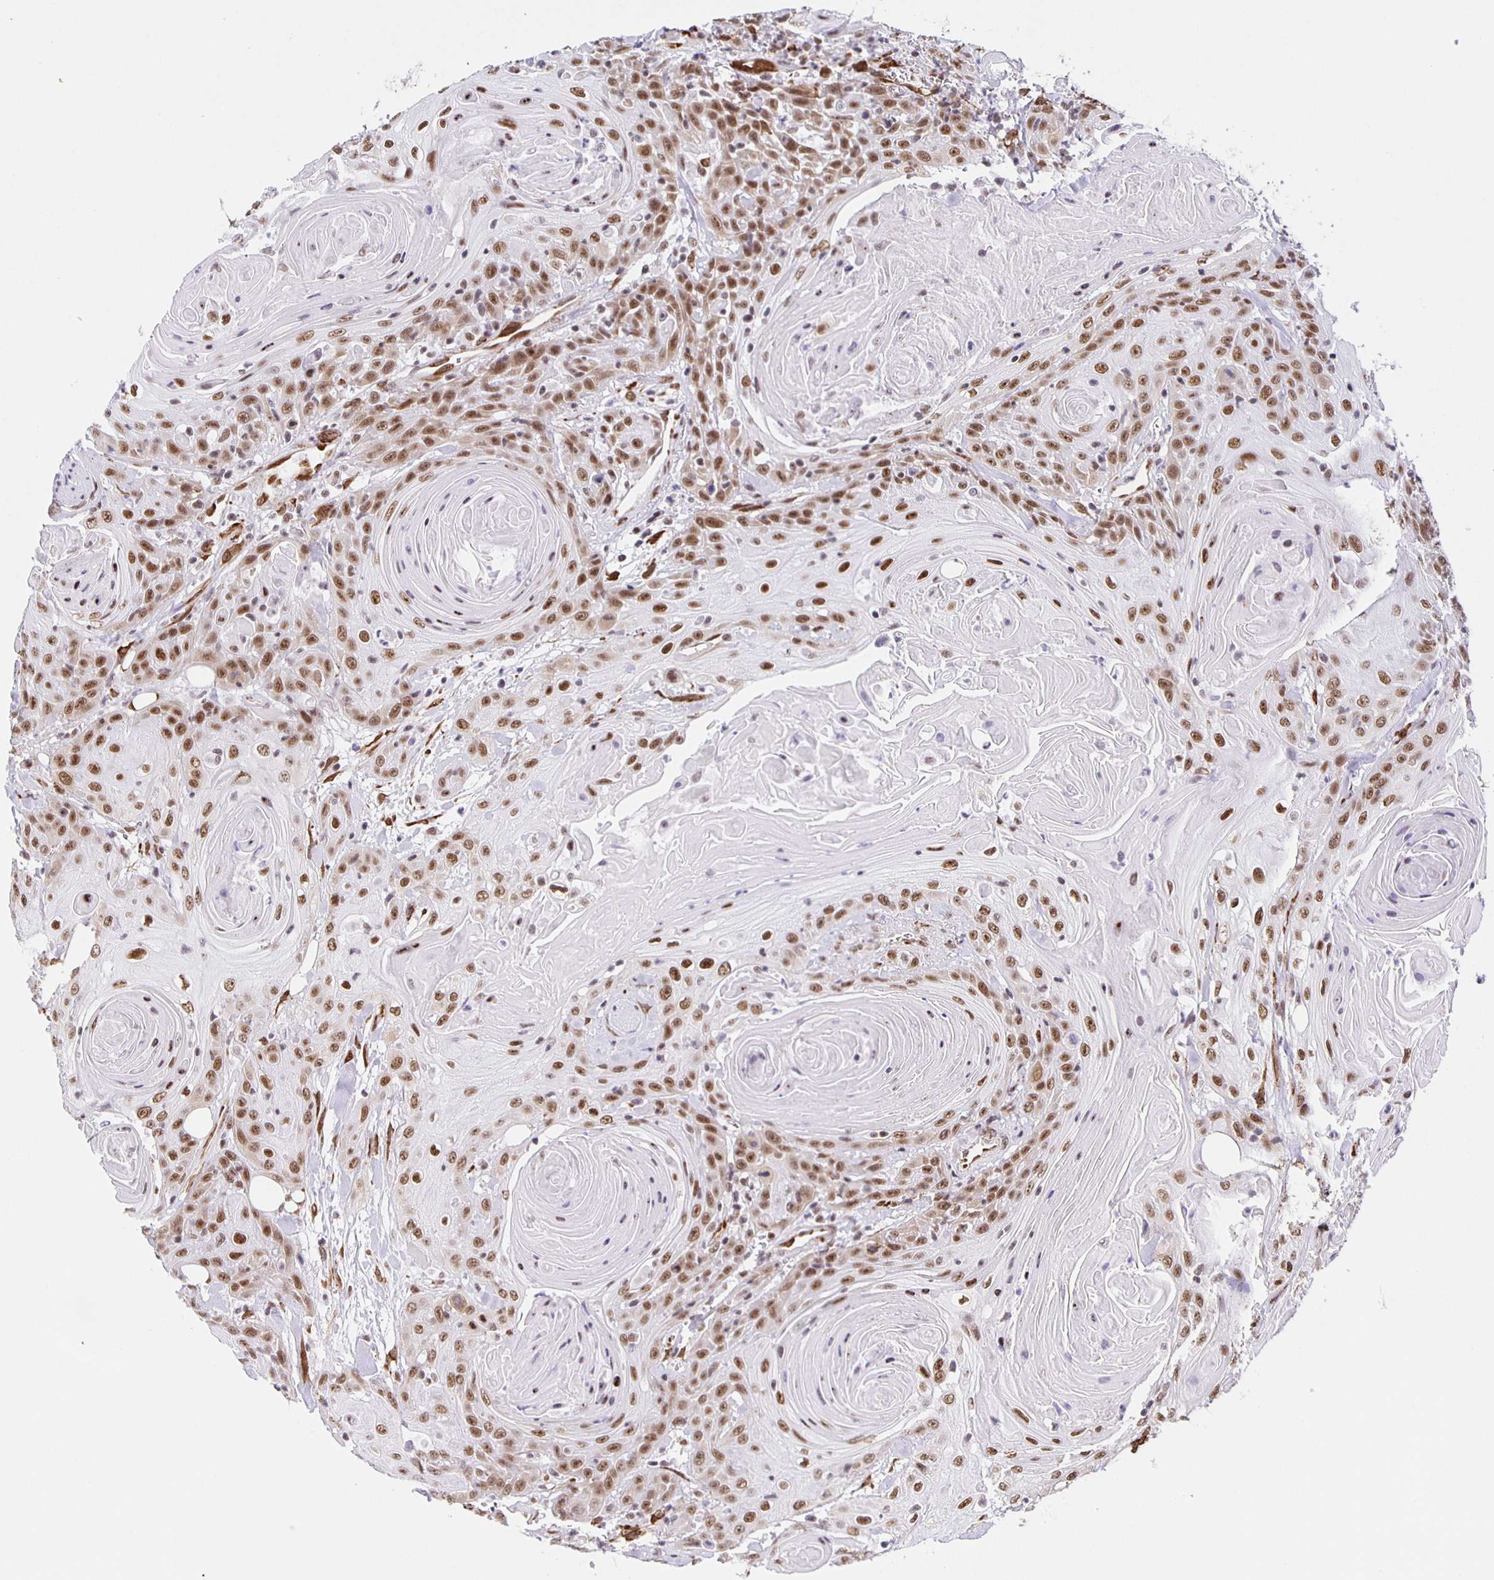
{"staining": {"intensity": "moderate", "quantity": ">75%", "location": "nuclear"}, "tissue": "head and neck cancer", "cell_type": "Tumor cells", "image_type": "cancer", "snomed": [{"axis": "morphology", "description": "Squamous cell carcinoma, NOS"}, {"axis": "topography", "description": "Head-Neck"}], "caption": "A micrograph showing moderate nuclear positivity in approximately >75% of tumor cells in head and neck squamous cell carcinoma, as visualized by brown immunohistochemical staining.", "gene": "ZRANB2", "patient": {"sex": "female", "age": 84}}